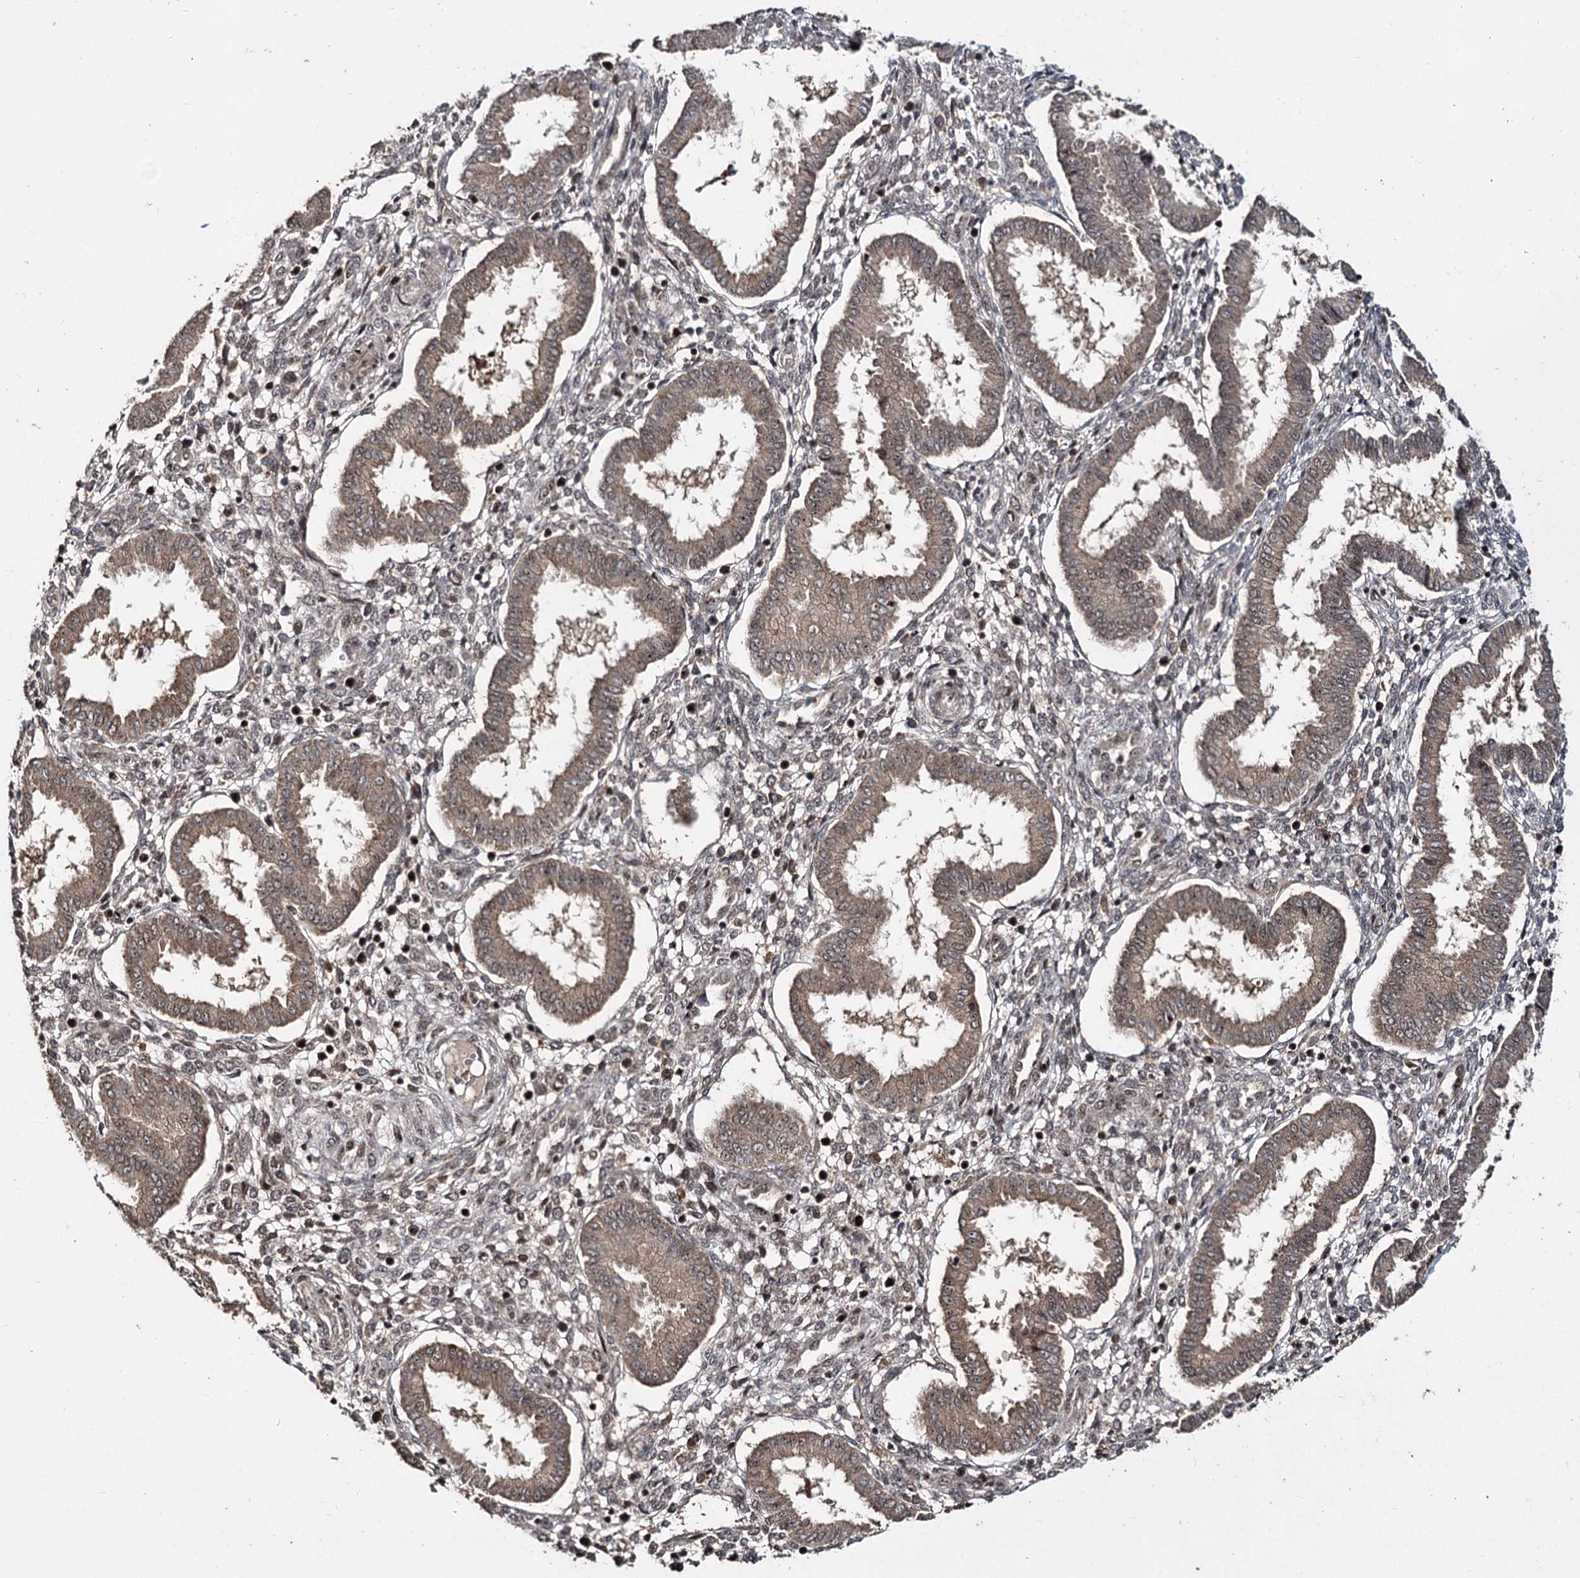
{"staining": {"intensity": "weak", "quantity": "25%-75%", "location": "cytoplasmic/membranous,nuclear"}, "tissue": "endometrium", "cell_type": "Cells in endometrial stroma", "image_type": "normal", "snomed": [{"axis": "morphology", "description": "Normal tissue, NOS"}, {"axis": "topography", "description": "Endometrium"}], "caption": "Immunohistochemical staining of normal human endometrium displays 25%-75% levels of weak cytoplasmic/membranous,nuclear protein expression in approximately 25%-75% of cells in endometrial stroma. (Brightfield microscopy of DAB IHC at high magnification).", "gene": "MKNK2", "patient": {"sex": "female", "age": 24}}